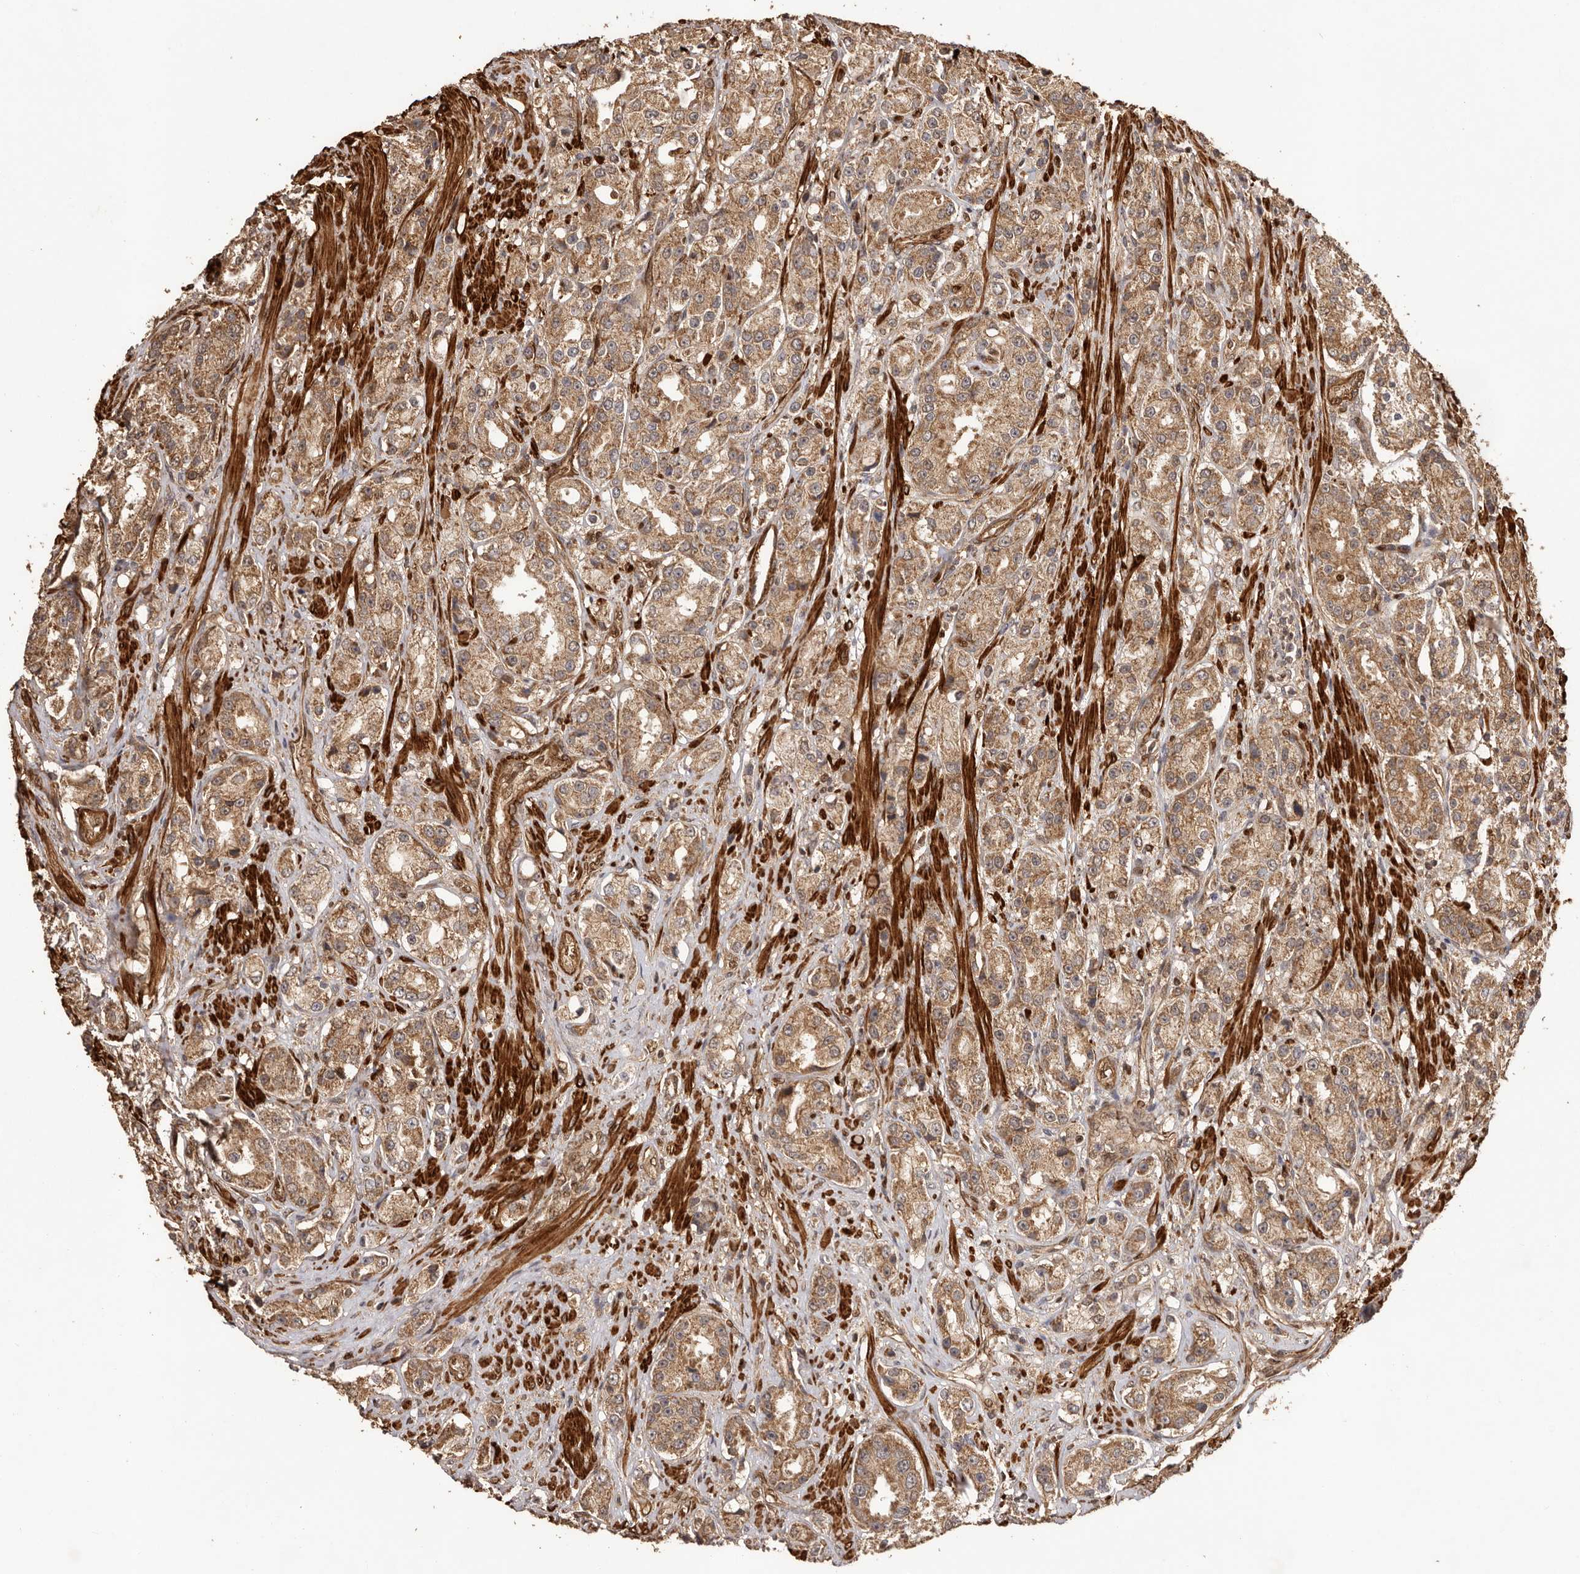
{"staining": {"intensity": "moderate", "quantity": ">75%", "location": "cytoplasmic/membranous"}, "tissue": "prostate cancer", "cell_type": "Tumor cells", "image_type": "cancer", "snomed": [{"axis": "morphology", "description": "Adenocarcinoma, High grade"}, {"axis": "topography", "description": "Prostate"}], "caption": "Protein staining of high-grade adenocarcinoma (prostate) tissue shows moderate cytoplasmic/membranous positivity in about >75% of tumor cells. (DAB IHC with brightfield microscopy, high magnification).", "gene": "UBR2", "patient": {"sex": "male", "age": 60}}